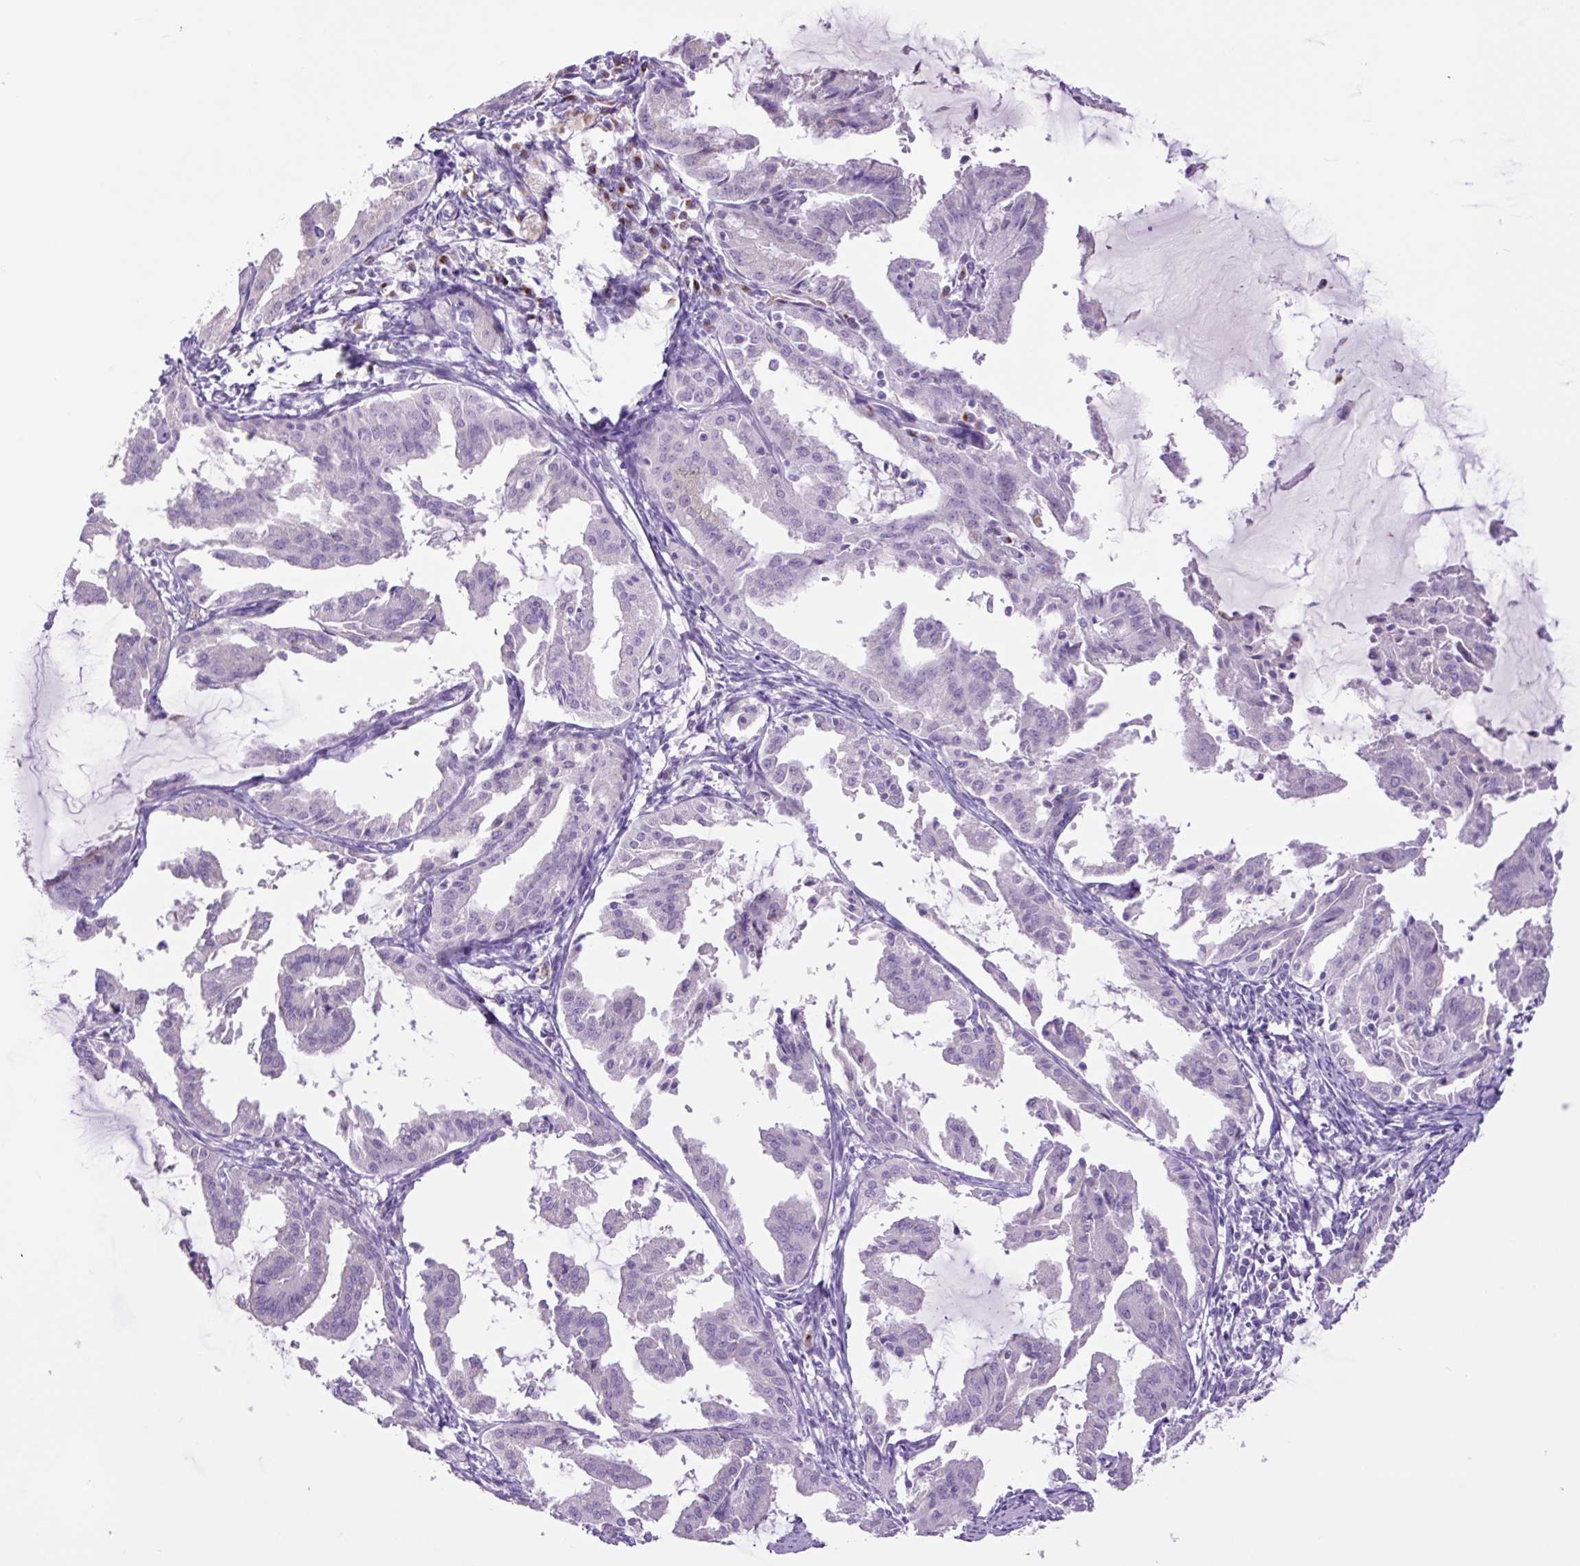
{"staining": {"intensity": "negative", "quantity": "none", "location": "none"}, "tissue": "endometrial cancer", "cell_type": "Tumor cells", "image_type": "cancer", "snomed": [{"axis": "morphology", "description": "Adenocarcinoma, NOS"}, {"axis": "topography", "description": "Endometrium"}], "caption": "This is a micrograph of IHC staining of endometrial adenocarcinoma, which shows no staining in tumor cells.", "gene": "MFSD3", "patient": {"sex": "female", "age": 70}}